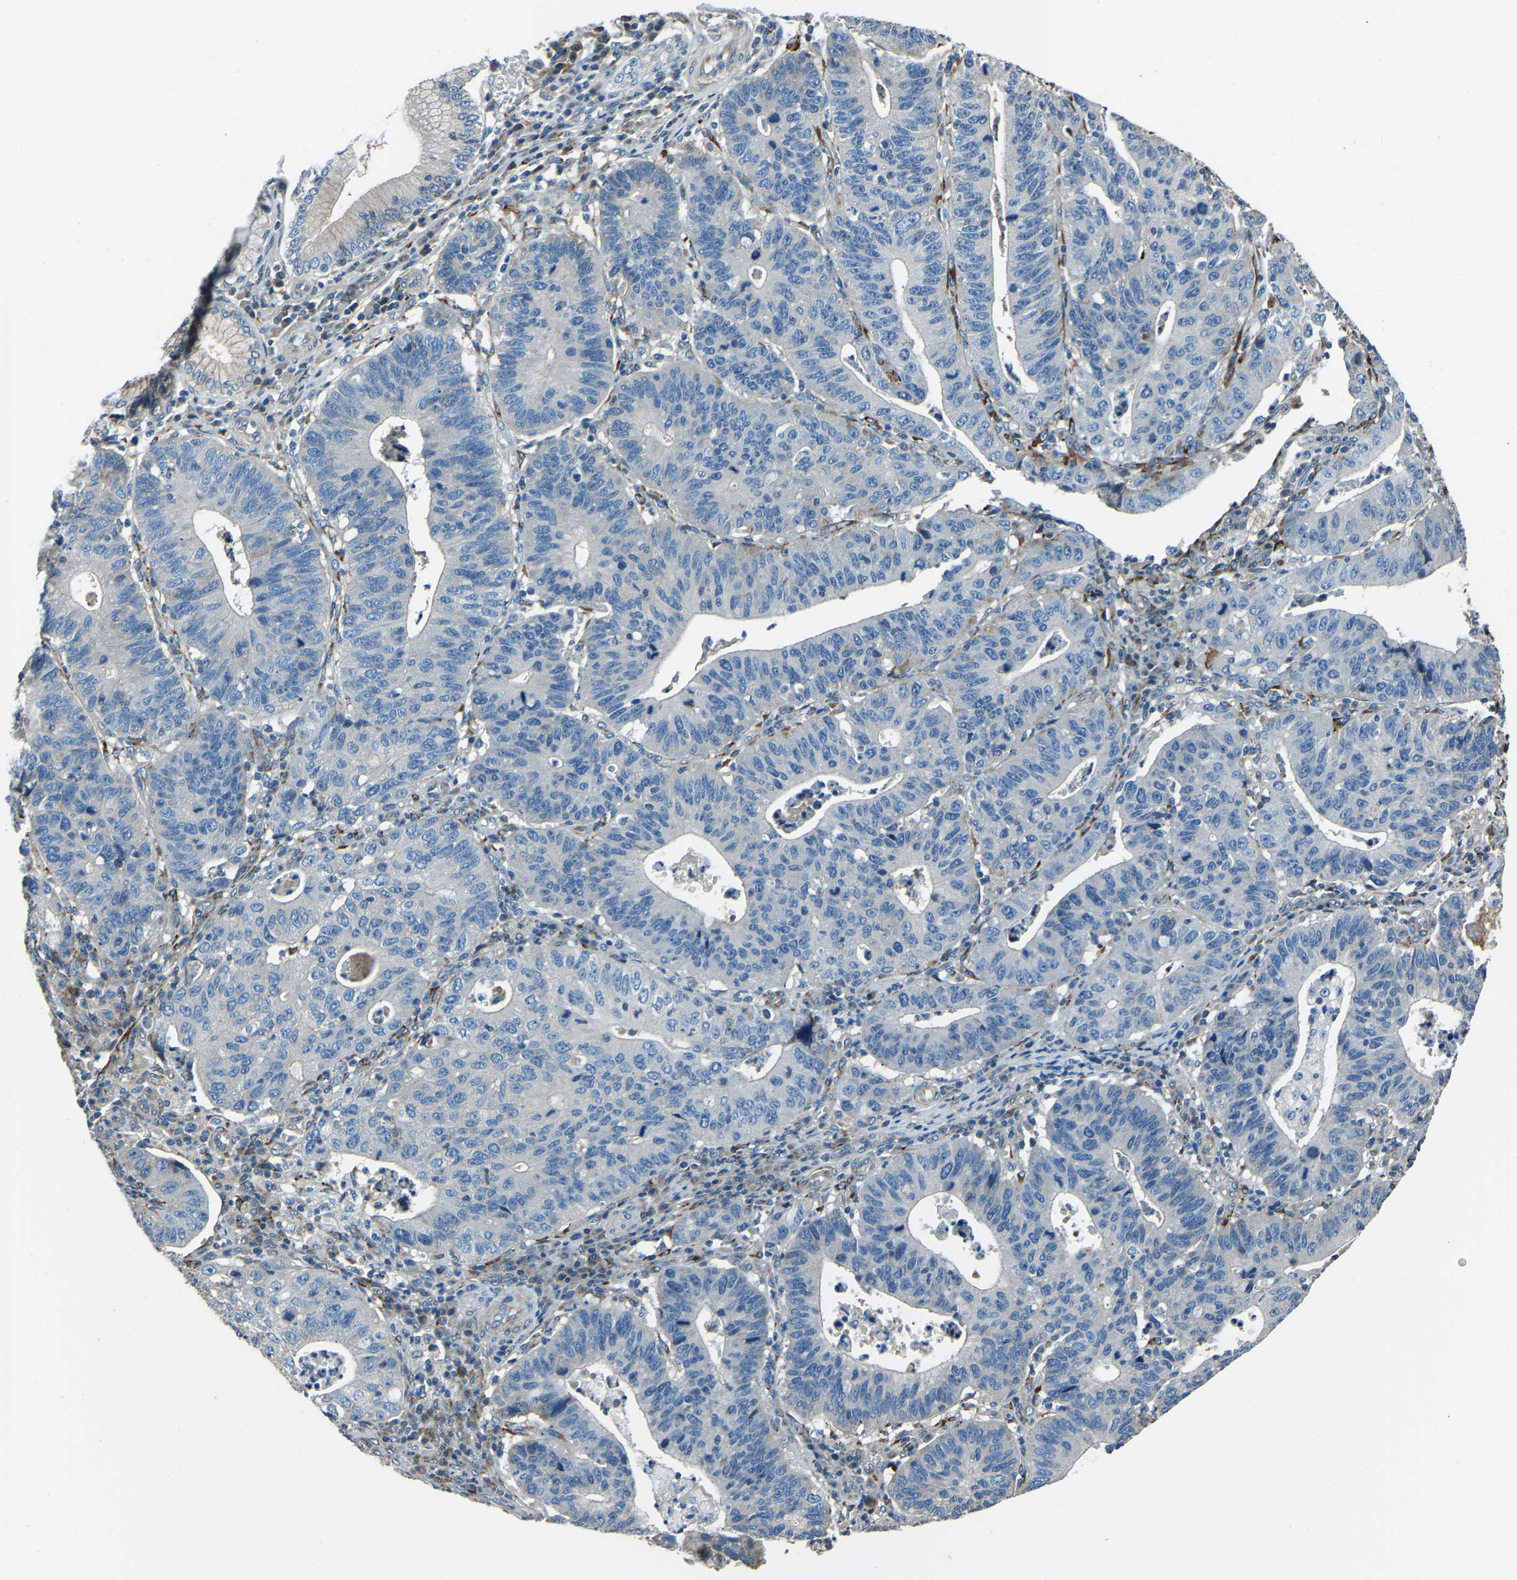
{"staining": {"intensity": "negative", "quantity": "none", "location": "none"}, "tissue": "stomach cancer", "cell_type": "Tumor cells", "image_type": "cancer", "snomed": [{"axis": "morphology", "description": "Adenocarcinoma, NOS"}, {"axis": "topography", "description": "Stomach"}], "caption": "The immunohistochemistry image has no significant positivity in tumor cells of stomach cancer (adenocarcinoma) tissue. (Stains: DAB IHC with hematoxylin counter stain, Microscopy: brightfield microscopy at high magnification).", "gene": "COL3A1", "patient": {"sex": "male", "age": 59}}